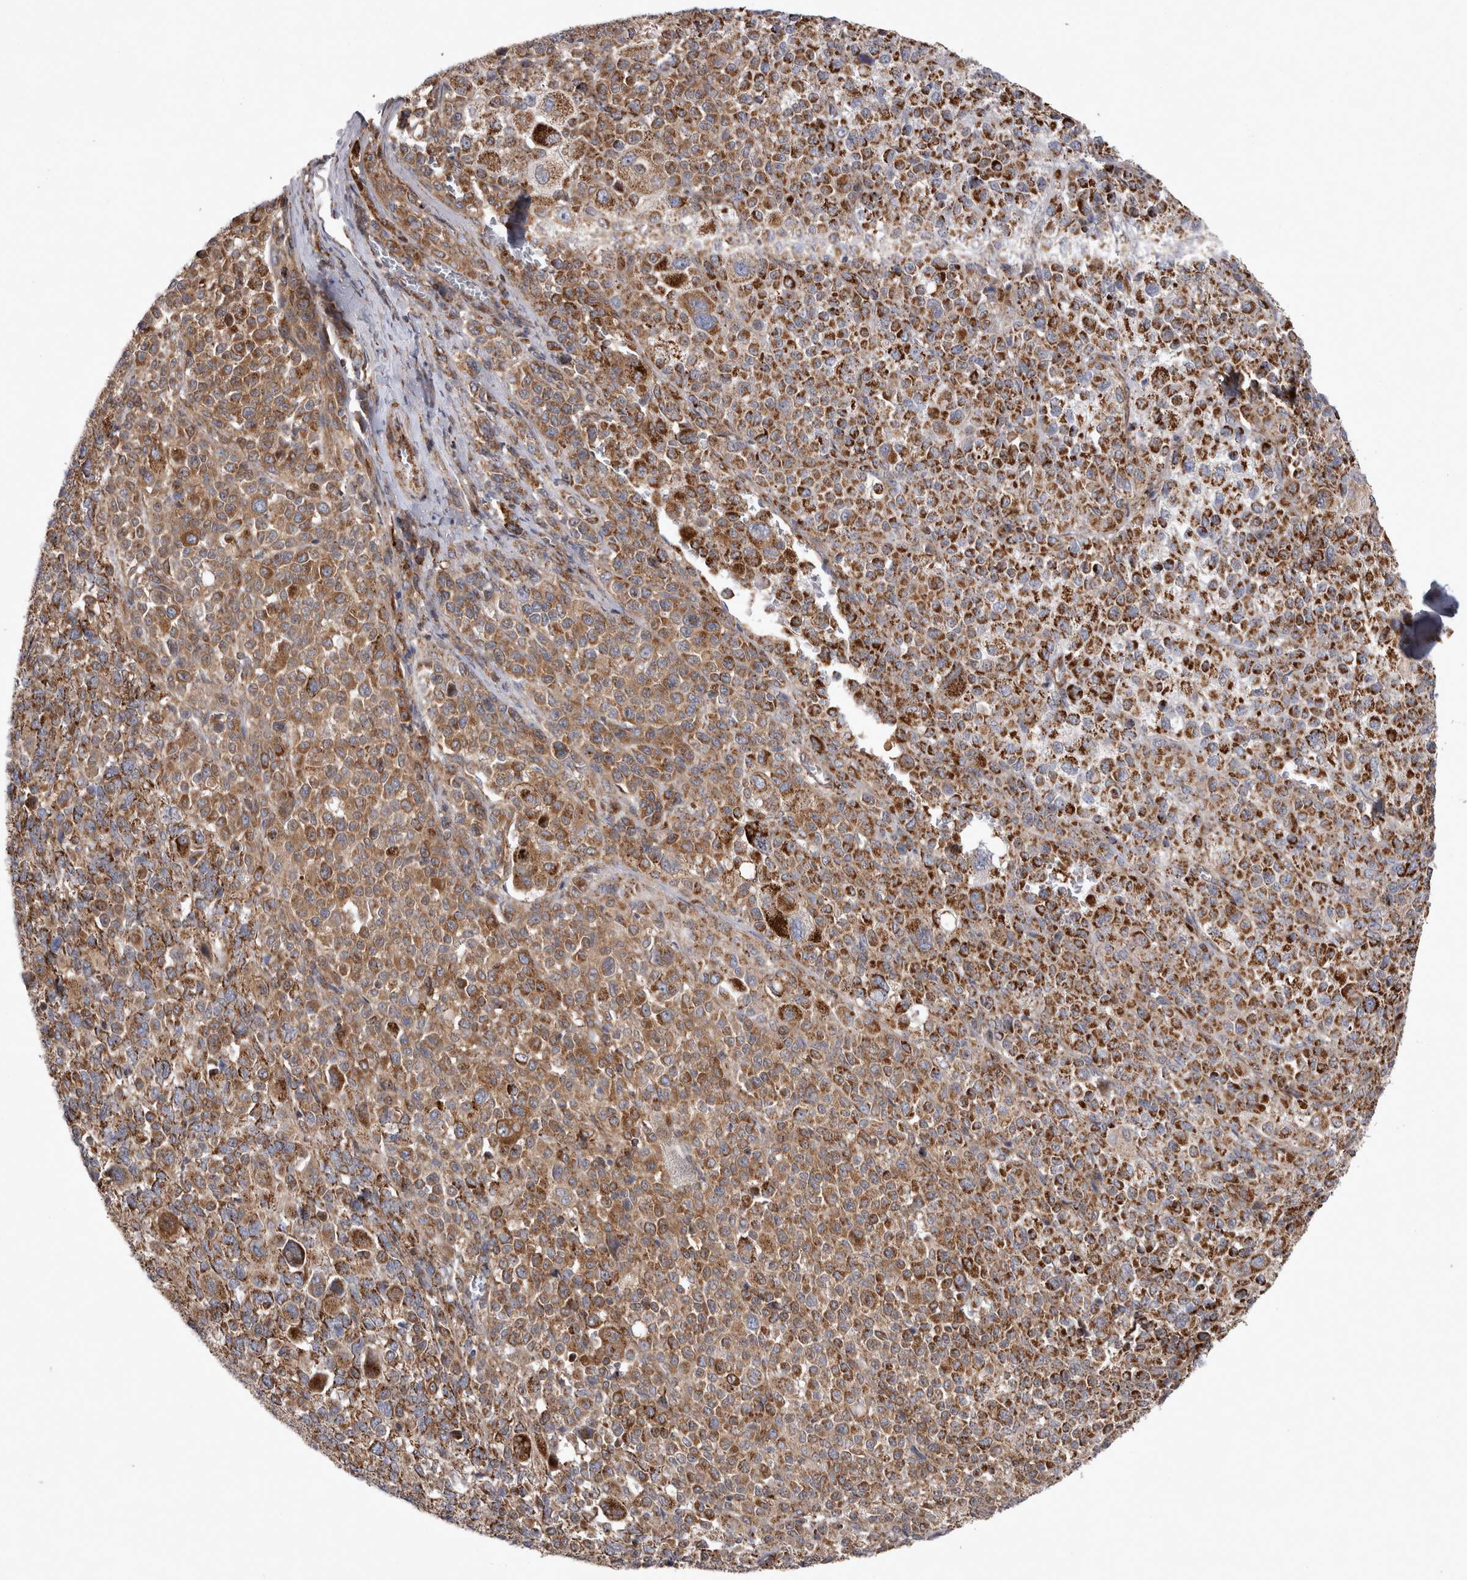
{"staining": {"intensity": "strong", "quantity": ">75%", "location": "cytoplasmic/membranous"}, "tissue": "melanoma", "cell_type": "Tumor cells", "image_type": "cancer", "snomed": [{"axis": "morphology", "description": "Malignant melanoma, Metastatic site"}, {"axis": "topography", "description": "Skin"}], "caption": "Protein staining by IHC exhibits strong cytoplasmic/membranous positivity in about >75% of tumor cells in malignant melanoma (metastatic site).", "gene": "TSPOAP1", "patient": {"sex": "female", "age": 74}}